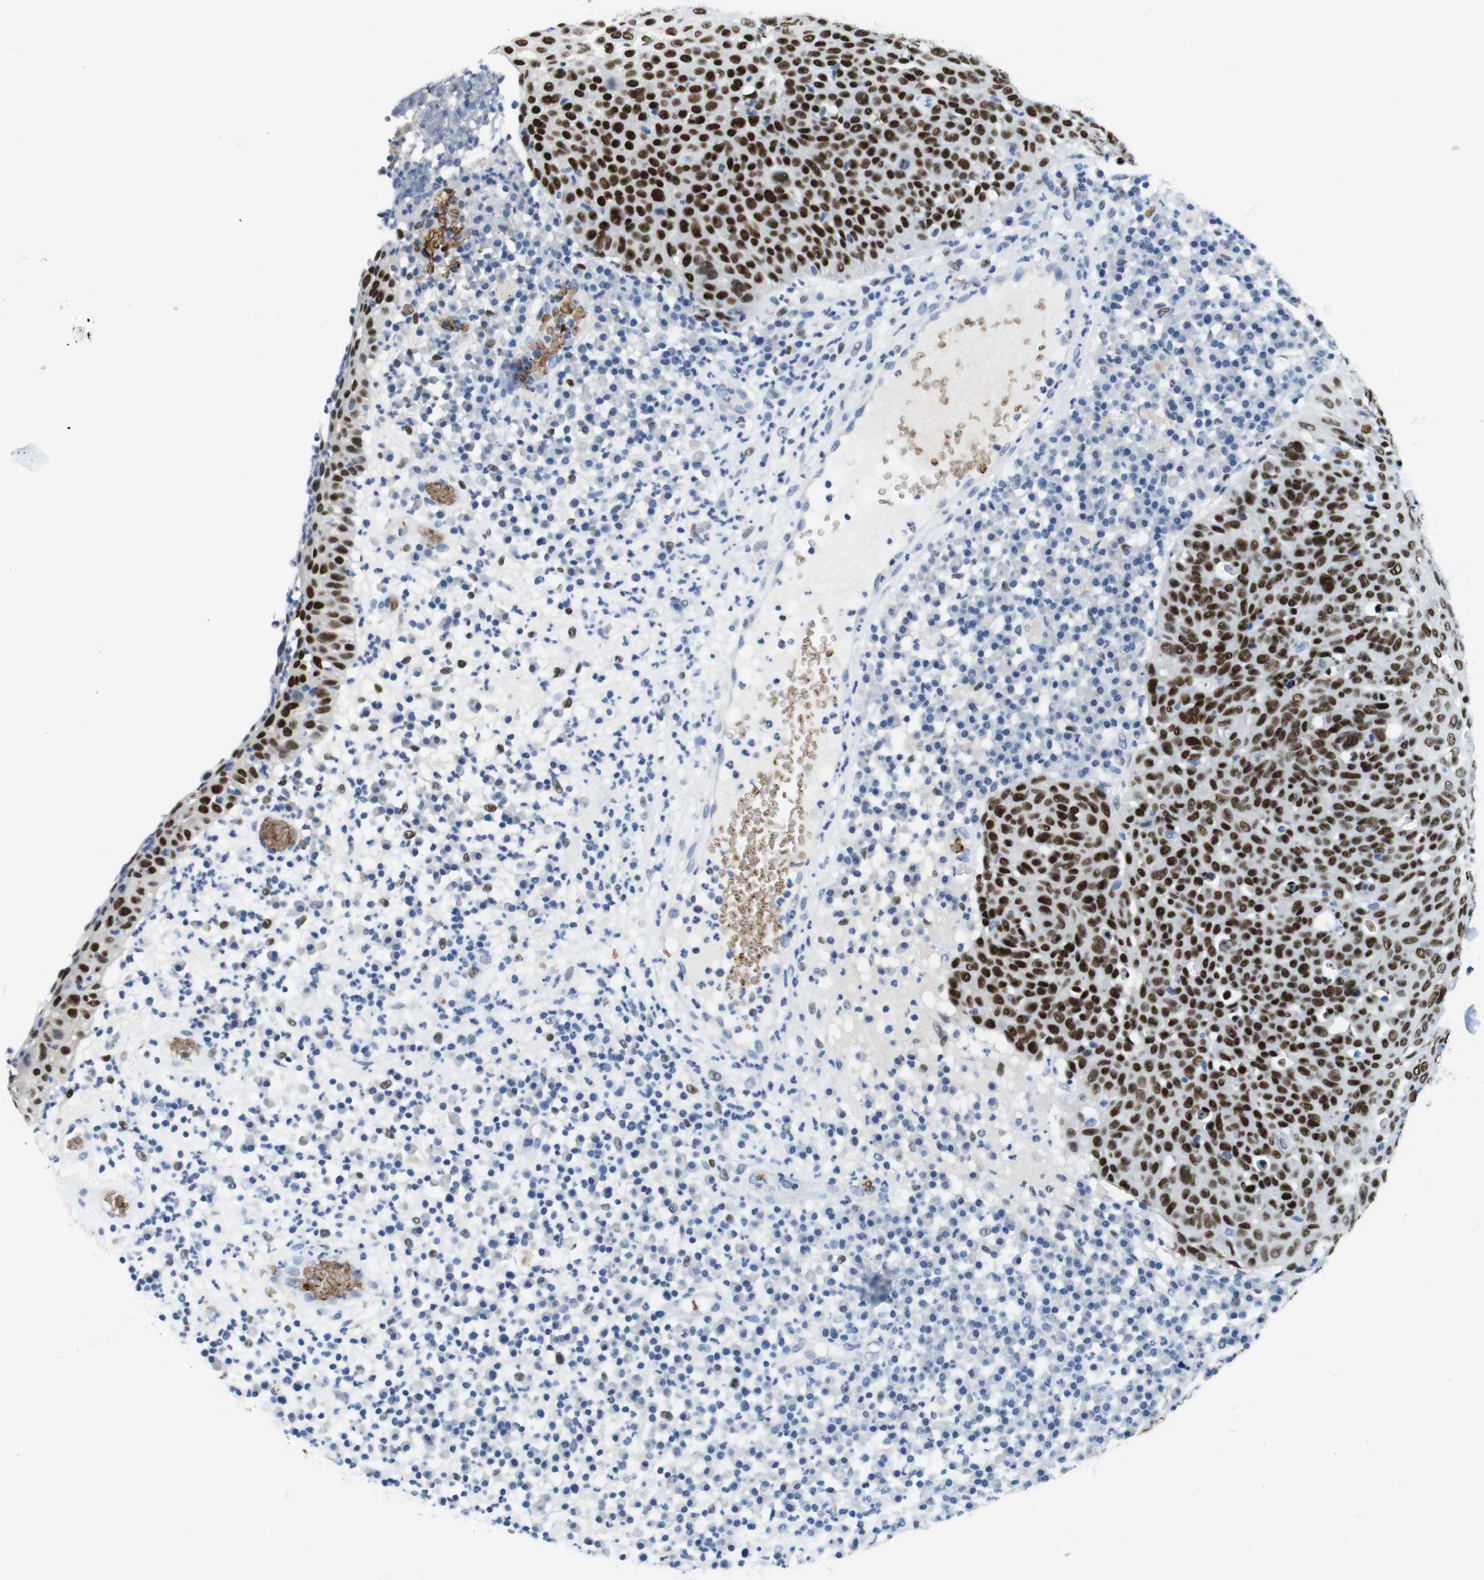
{"staining": {"intensity": "strong", "quantity": ">75%", "location": "nuclear"}, "tissue": "skin cancer", "cell_type": "Tumor cells", "image_type": "cancer", "snomed": [{"axis": "morphology", "description": "Squamous cell carcinoma in situ, NOS"}, {"axis": "morphology", "description": "Squamous cell carcinoma, NOS"}, {"axis": "topography", "description": "Skin"}], "caption": "Tumor cells reveal high levels of strong nuclear expression in approximately >75% of cells in human skin cancer.", "gene": "TFAP2C", "patient": {"sex": "male", "age": 93}}